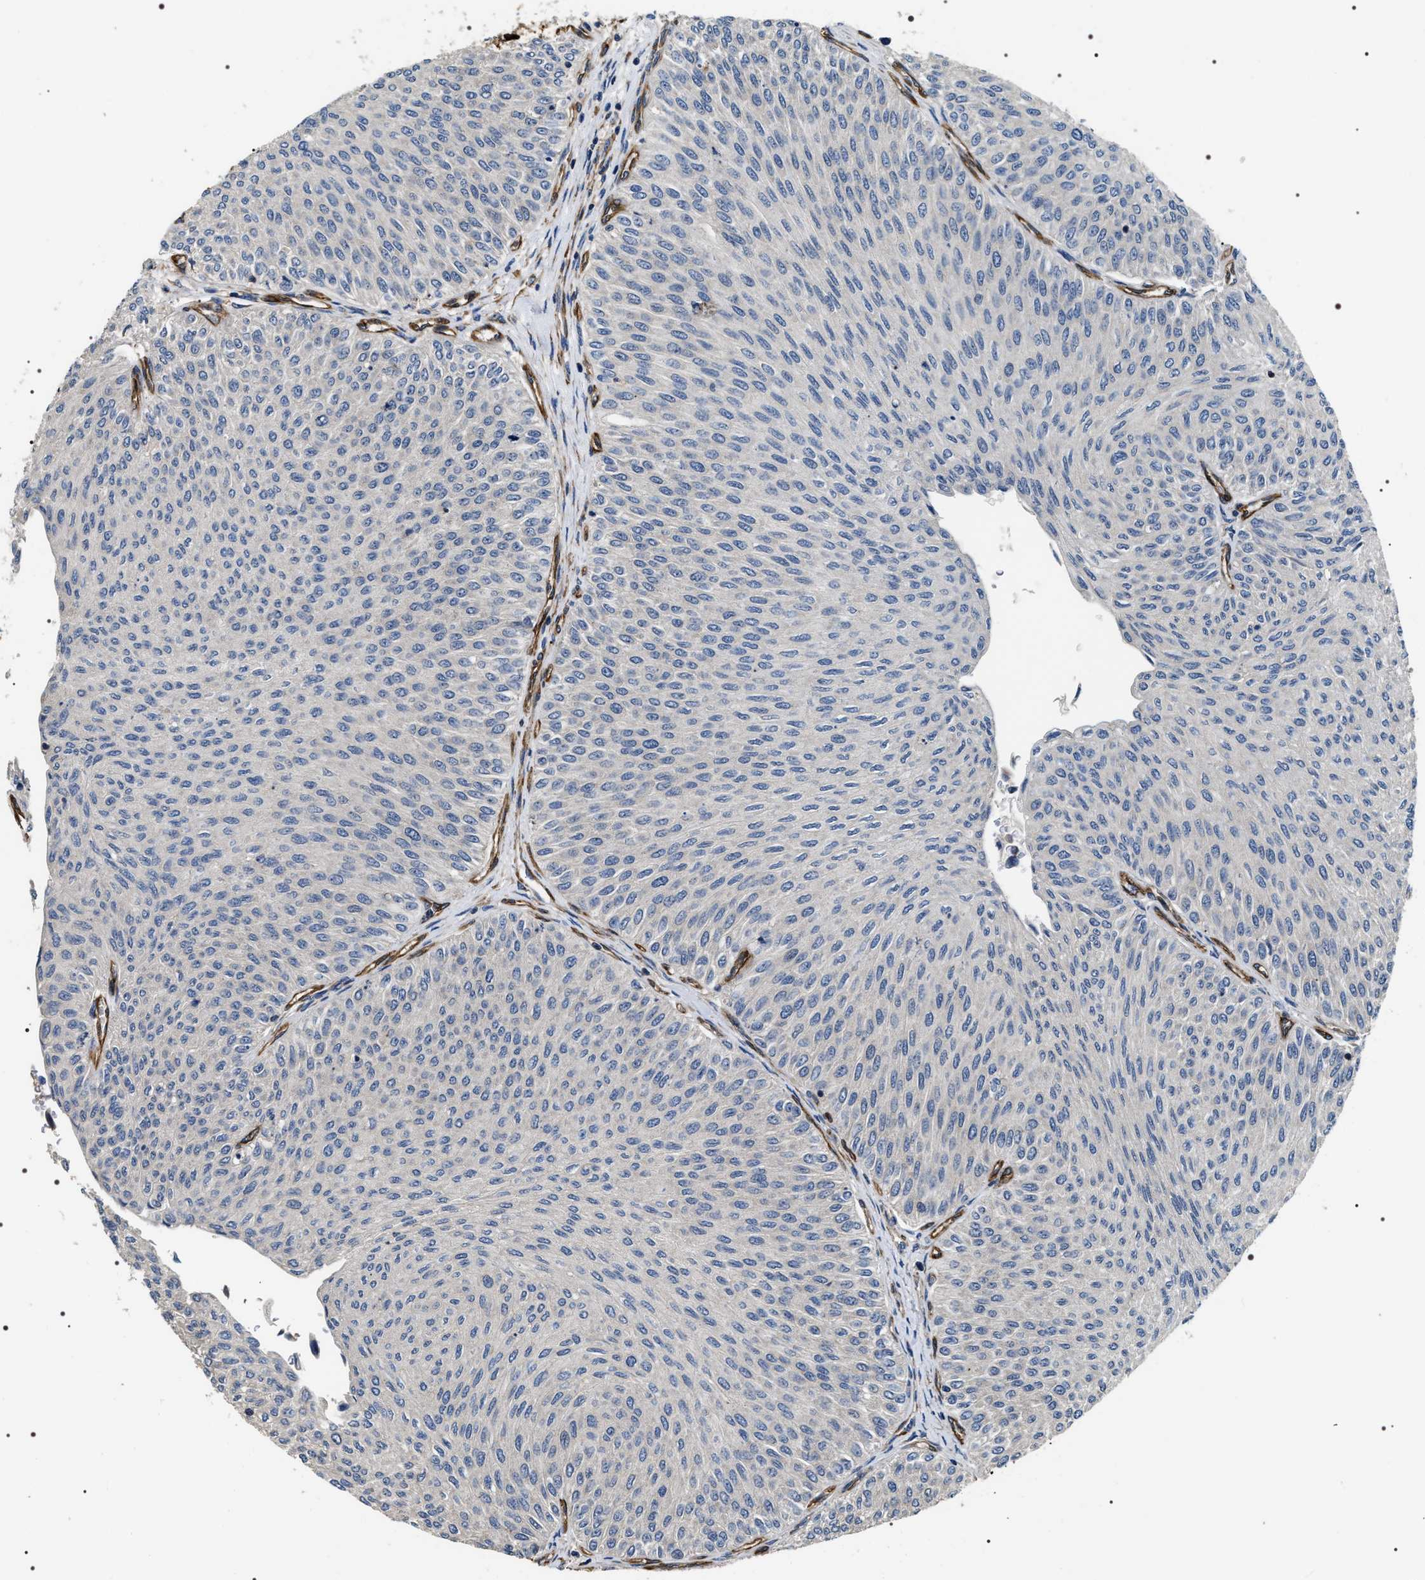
{"staining": {"intensity": "negative", "quantity": "none", "location": "none"}, "tissue": "urothelial cancer", "cell_type": "Tumor cells", "image_type": "cancer", "snomed": [{"axis": "morphology", "description": "Urothelial carcinoma, Low grade"}, {"axis": "topography", "description": "Urinary bladder"}], "caption": "Urothelial cancer stained for a protein using immunohistochemistry (IHC) reveals no expression tumor cells.", "gene": "ZC3HAV1L", "patient": {"sex": "male", "age": 78}}